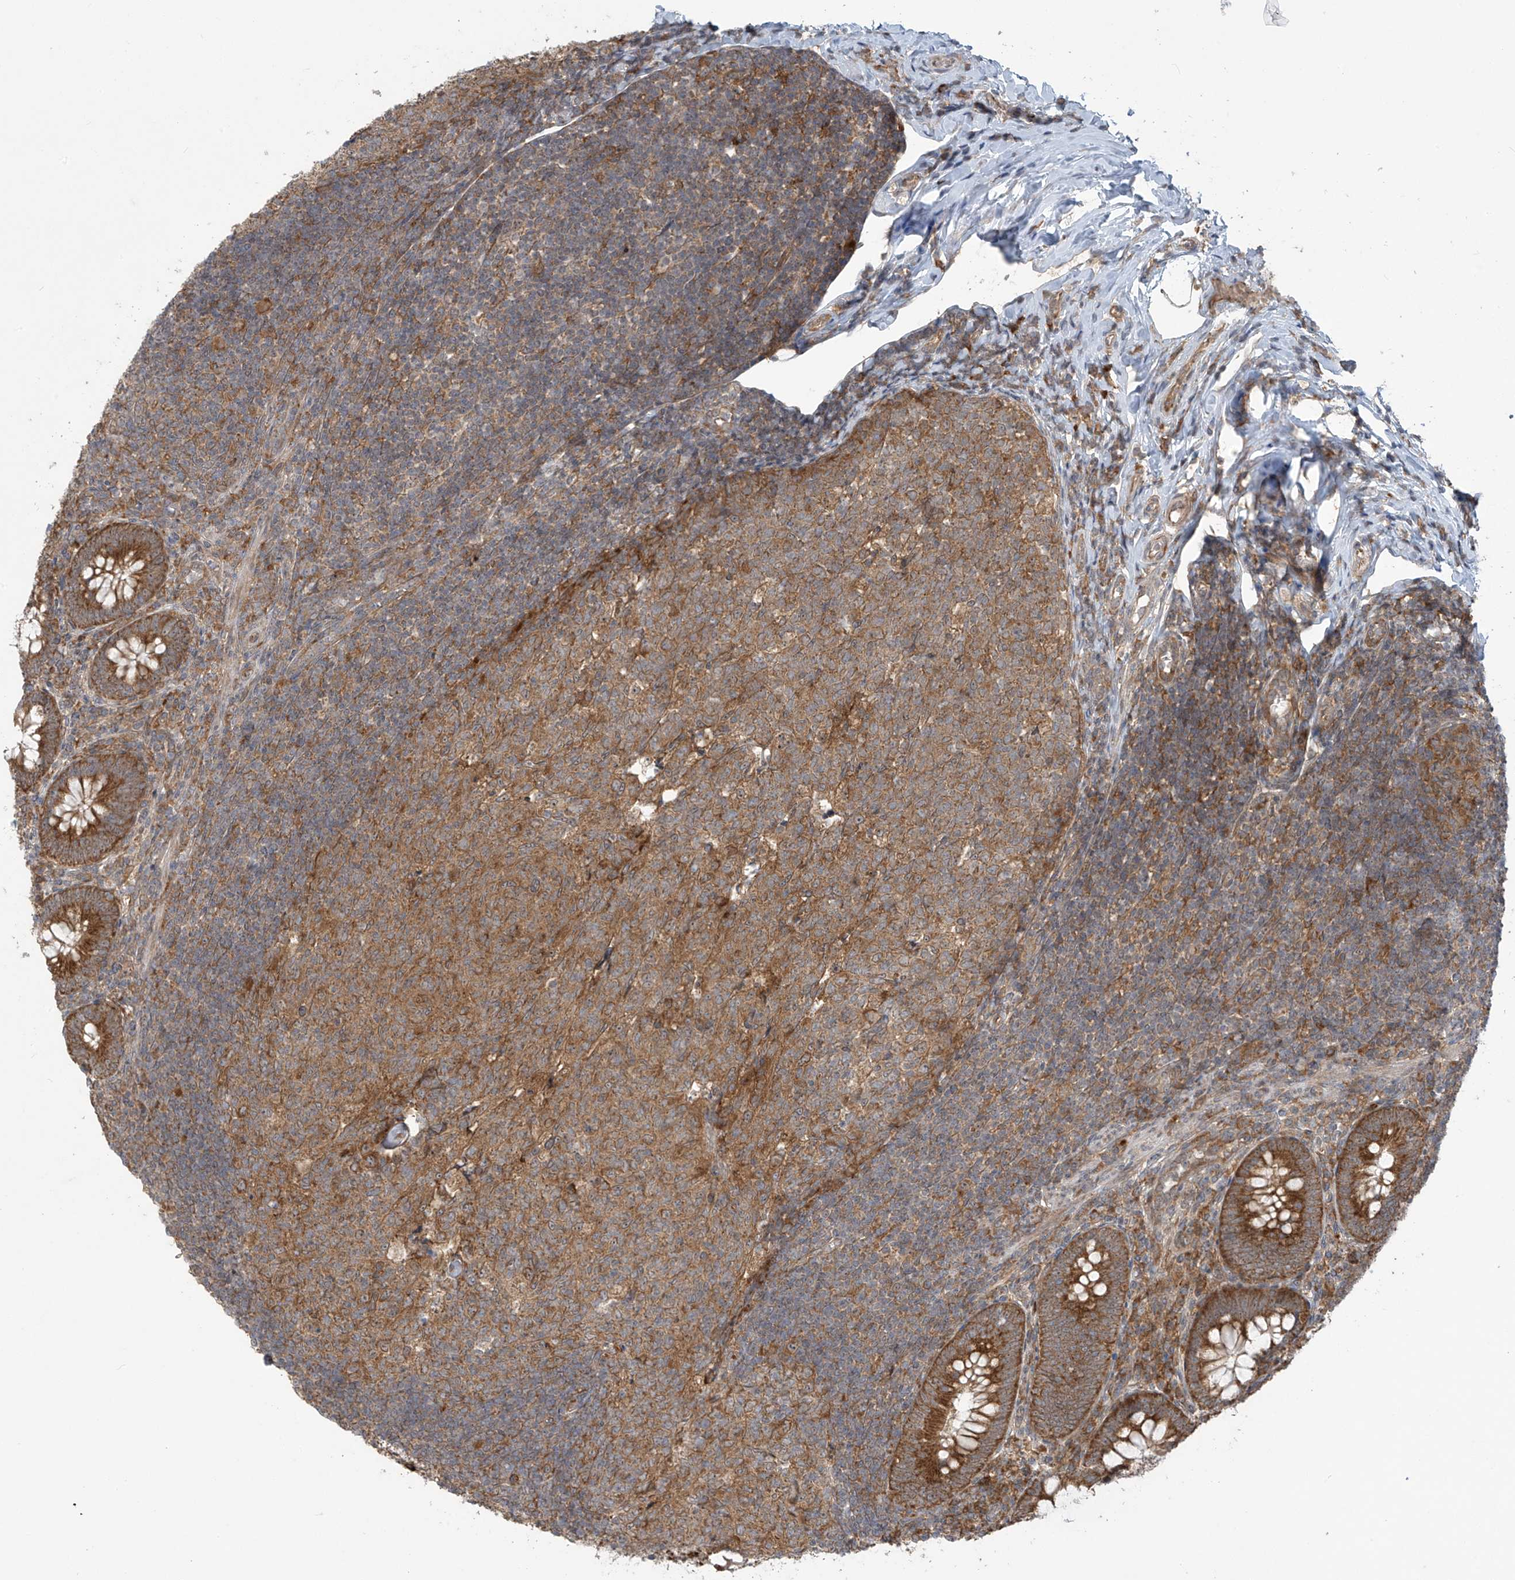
{"staining": {"intensity": "strong", "quantity": ">75%", "location": "cytoplasmic/membranous"}, "tissue": "appendix", "cell_type": "Glandular cells", "image_type": "normal", "snomed": [{"axis": "morphology", "description": "Normal tissue, NOS"}, {"axis": "topography", "description": "Appendix"}], "caption": "An image of appendix stained for a protein displays strong cytoplasmic/membranous brown staining in glandular cells. (IHC, brightfield microscopy, high magnification).", "gene": "KATNIP", "patient": {"sex": "male", "age": 14}}